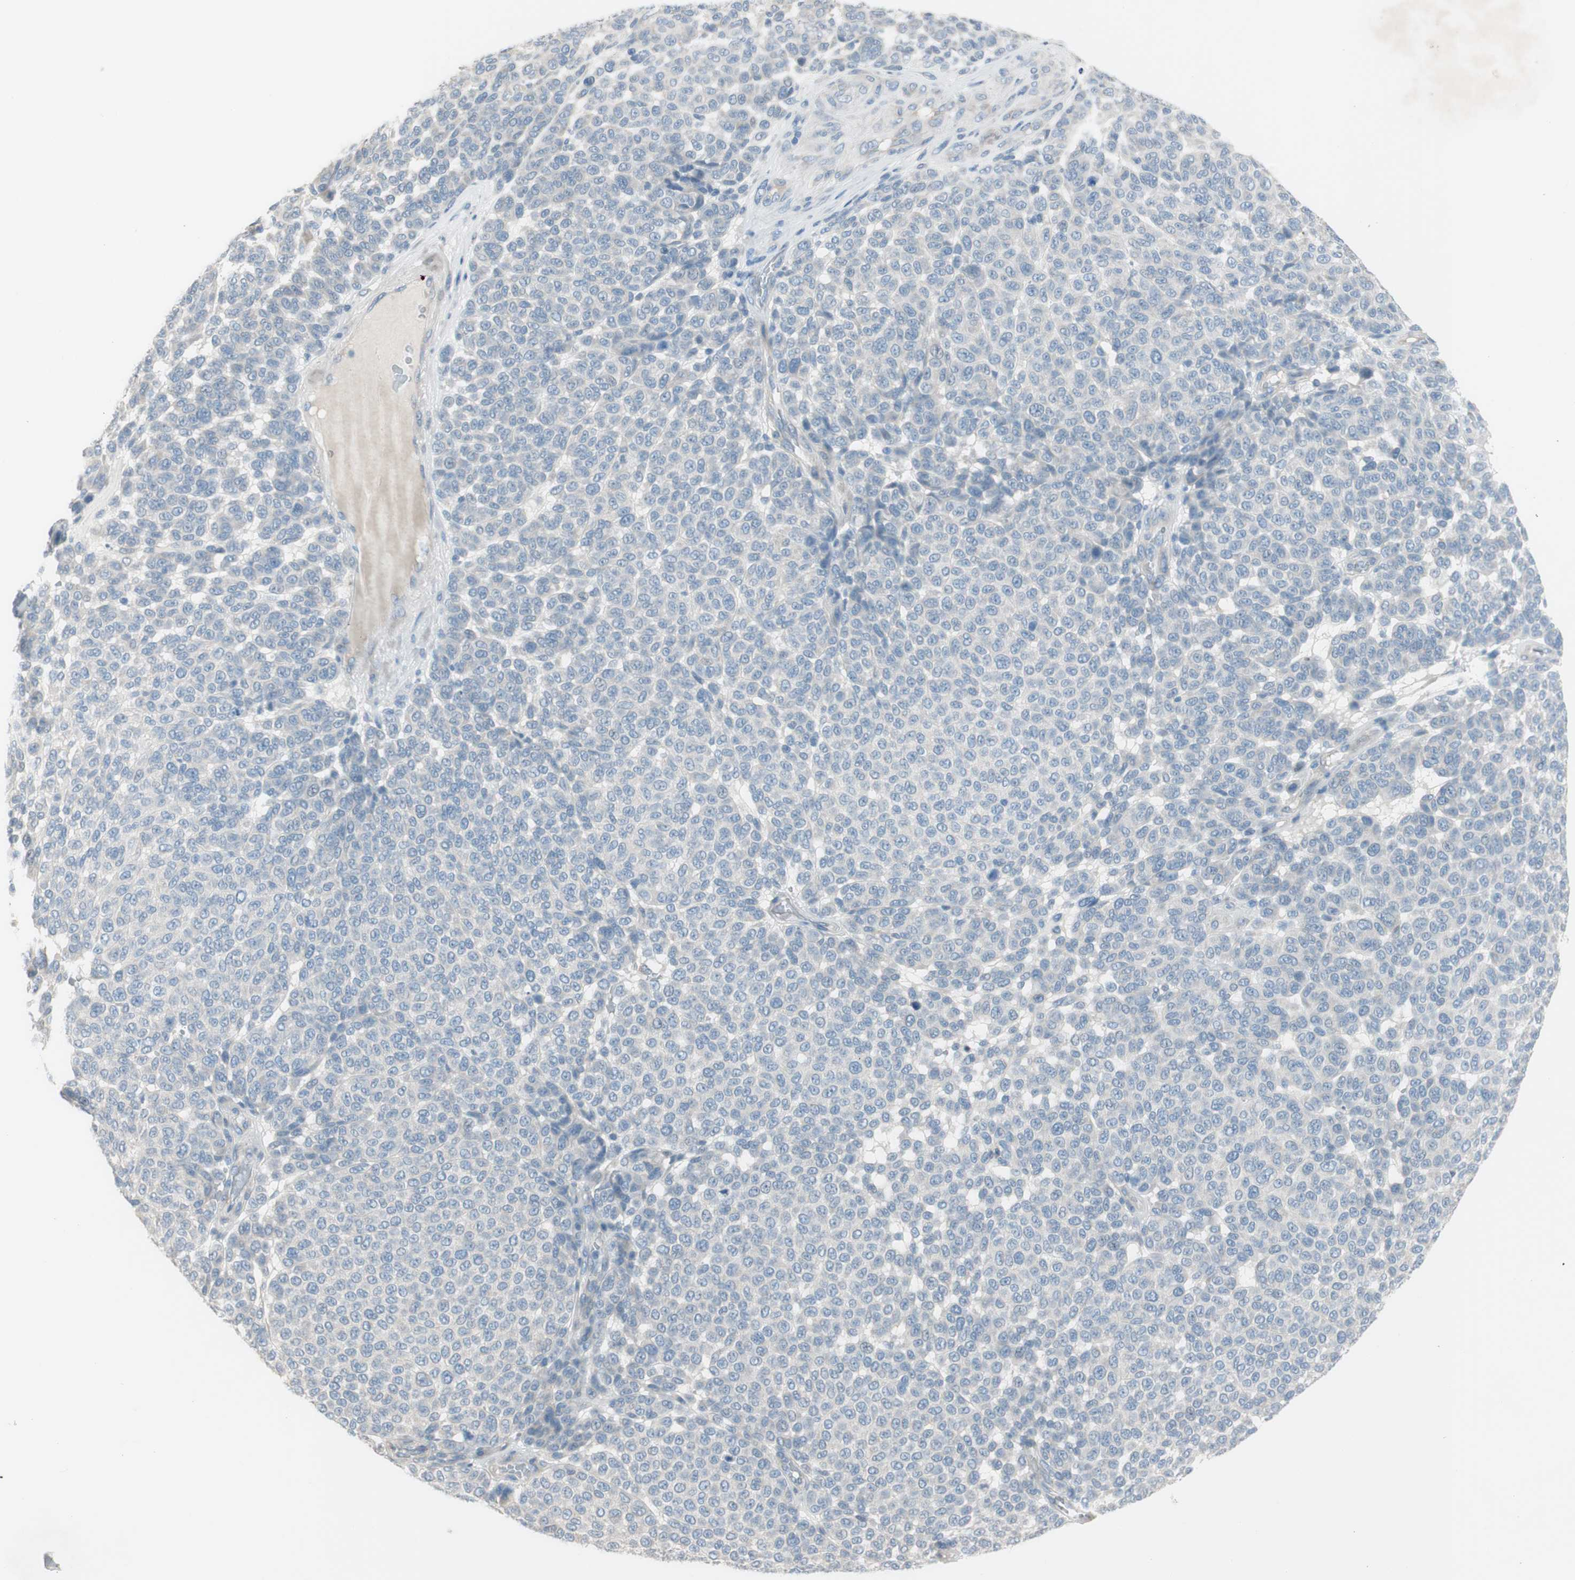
{"staining": {"intensity": "negative", "quantity": "none", "location": "none"}, "tissue": "melanoma", "cell_type": "Tumor cells", "image_type": "cancer", "snomed": [{"axis": "morphology", "description": "Malignant melanoma, NOS"}, {"axis": "topography", "description": "Skin"}], "caption": "A high-resolution photomicrograph shows IHC staining of melanoma, which exhibits no significant staining in tumor cells. Brightfield microscopy of immunohistochemistry stained with DAB (brown) and hematoxylin (blue), captured at high magnification.", "gene": "PRRG4", "patient": {"sex": "male", "age": 59}}